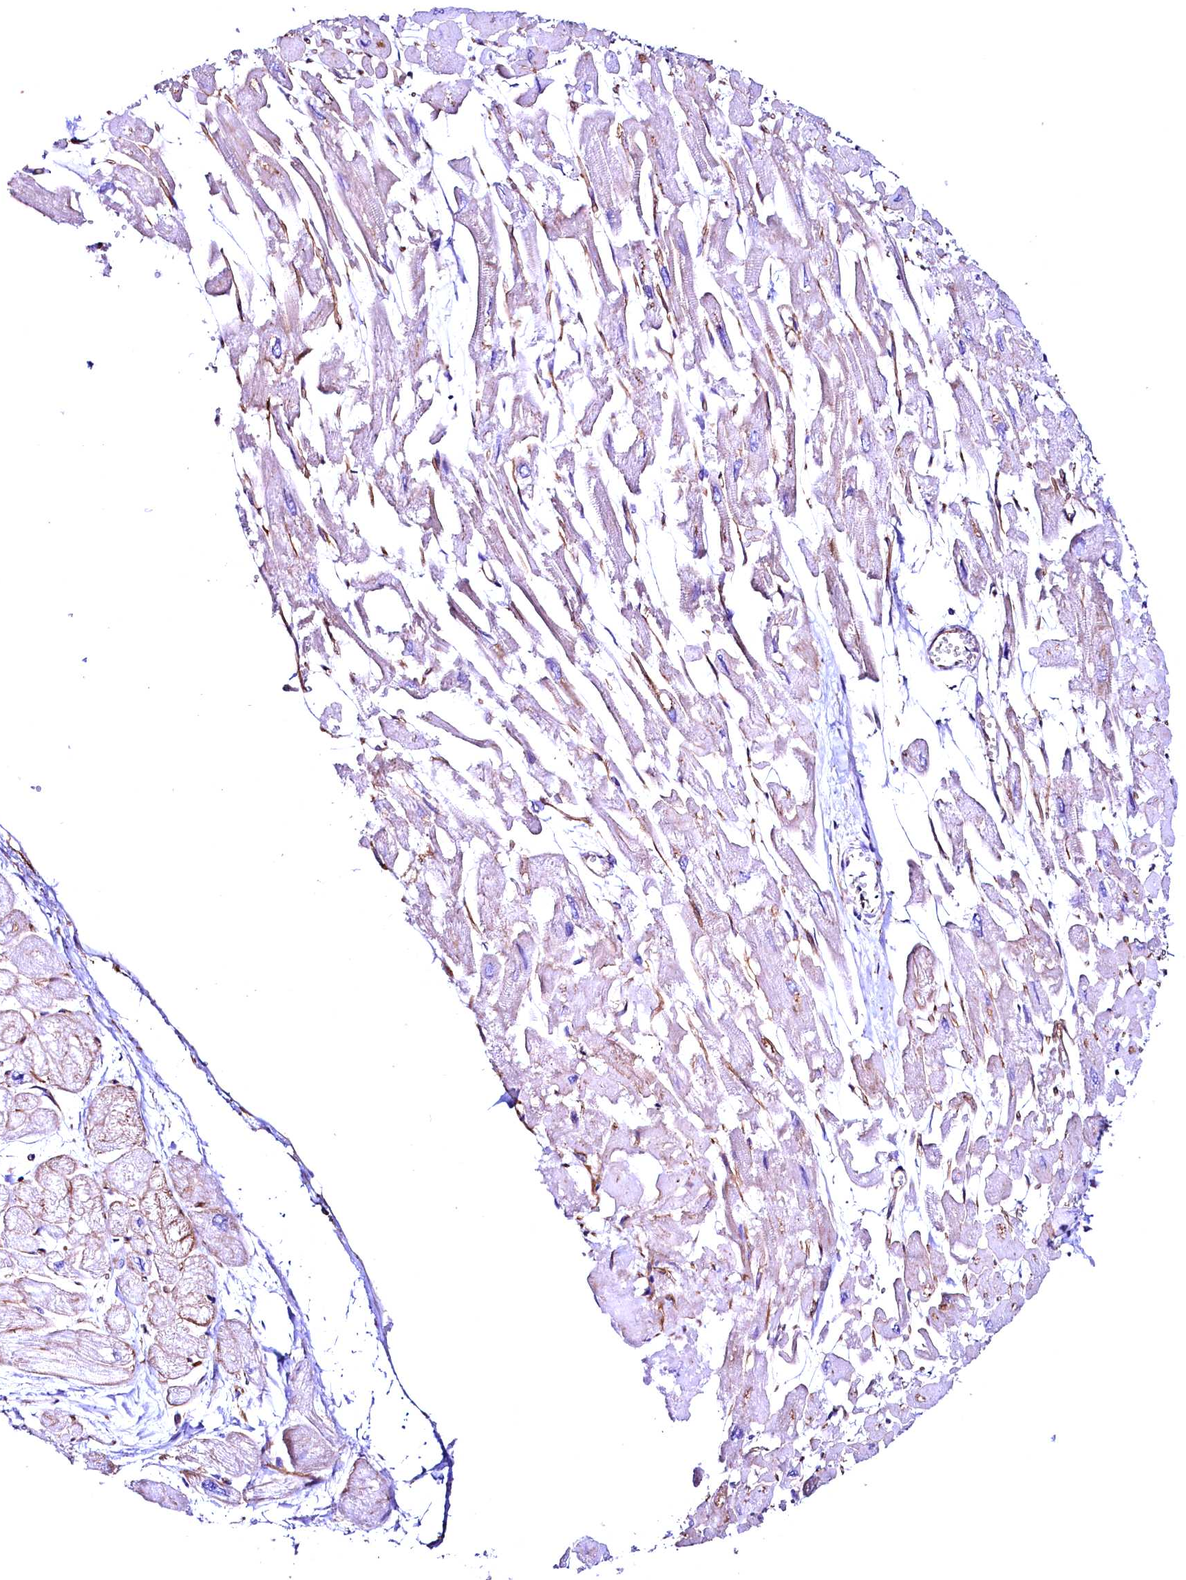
{"staining": {"intensity": "negative", "quantity": "none", "location": "none"}, "tissue": "heart muscle", "cell_type": "Cardiomyocytes", "image_type": "normal", "snomed": [{"axis": "morphology", "description": "Normal tissue, NOS"}, {"axis": "topography", "description": "Heart"}], "caption": "Immunohistochemistry image of unremarkable human heart muscle stained for a protein (brown), which demonstrates no positivity in cardiomyocytes. (DAB (3,3'-diaminobenzidine) immunohistochemistry with hematoxylin counter stain).", "gene": "SLF1", "patient": {"sex": "male", "age": 54}}